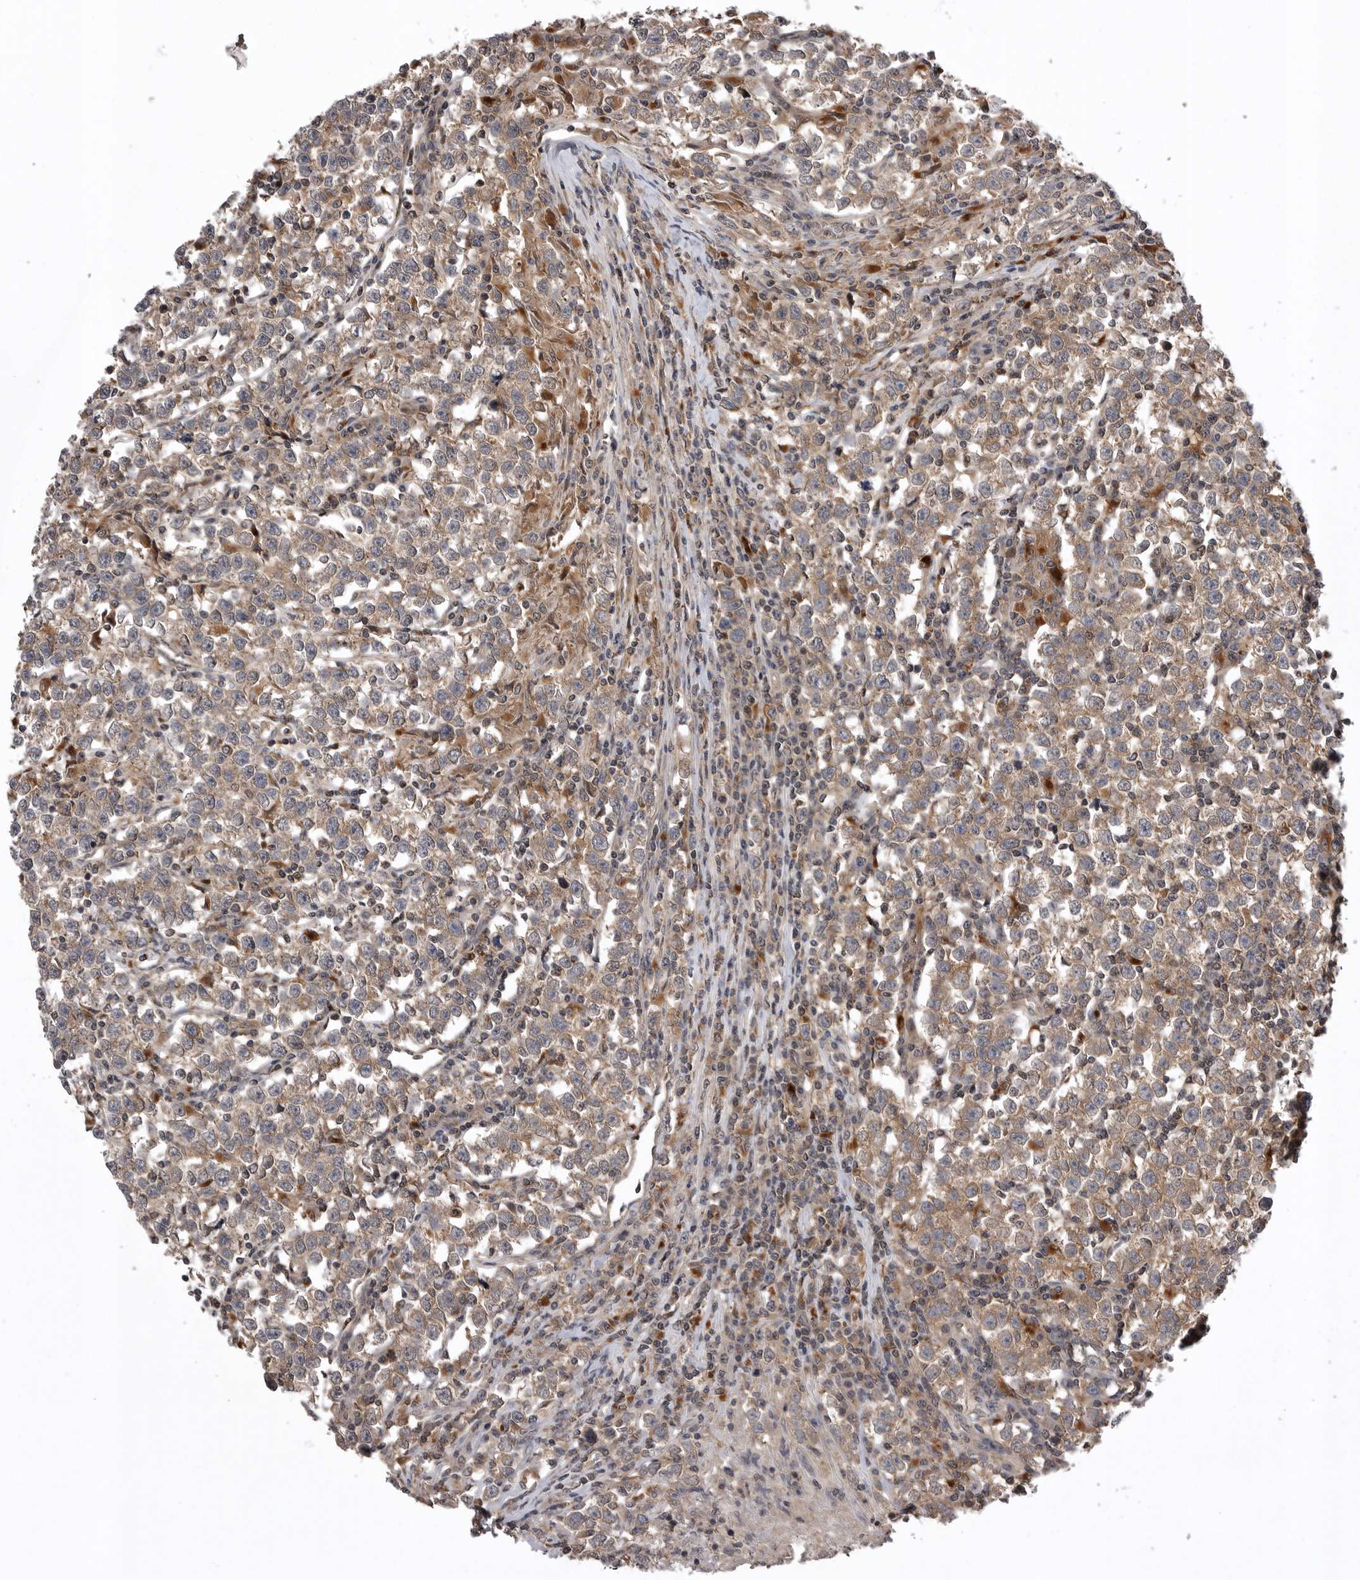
{"staining": {"intensity": "moderate", "quantity": ">75%", "location": "cytoplasmic/membranous"}, "tissue": "testis cancer", "cell_type": "Tumor cells", "image_type": "cancer", "snomed": [{"axis": "morphology", "description": "Normal tissue, NOS"}, {"axis": "morphology", "description": "Seminoma, NOS"}, {"axis": "topography", "description": "Testis"}], "caption": "Immunohistochemistry (IHC) (DAB (3,3'-diaminobenzidine)) staining of human testis cancer (seminoma) reveals moderate cytoplasmic/membranous protein staining in approximately >75% of tumor cells.", "gene": "AOAH", "patient": {"sex": "male", "age": 43}}